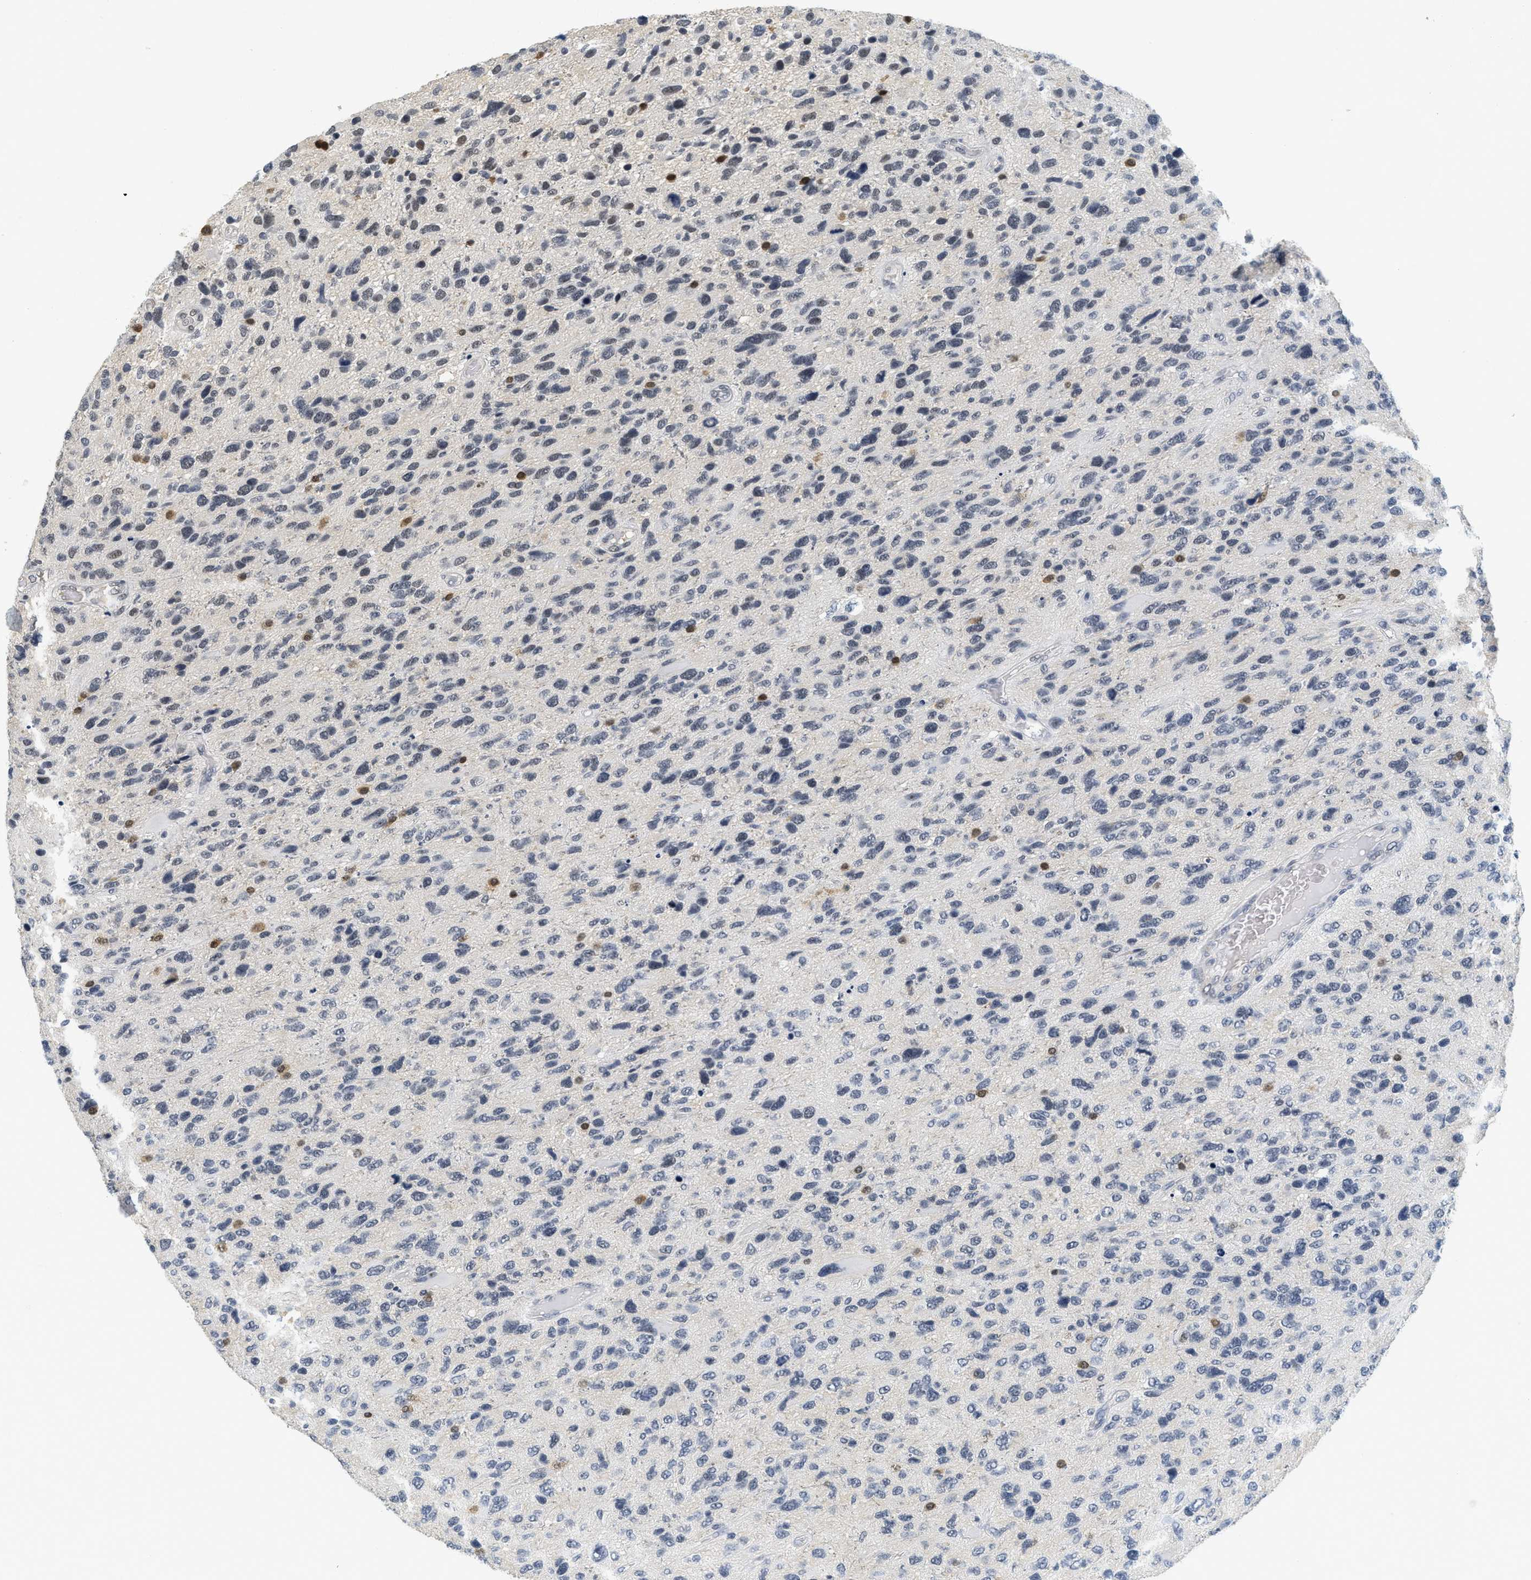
{"staining": {"intensity": "weak", "quantity": "<25%", "location": "nuclear"}, "tissue": "glioma", "cell_type": "Tumor cells", "image_type": "cancer", "snomed": [{"axis": "morphology", "description": "Glioma, malignant, High grade"}, {"axis": "topography", "description": "Brain"}], "caption": "High-grade glioma (malignant) was stained to show a protein in brown. There is no significant expression in tumor cells.", "gene": "MZF1", "patient": {"sex": "female", "age": 58}}